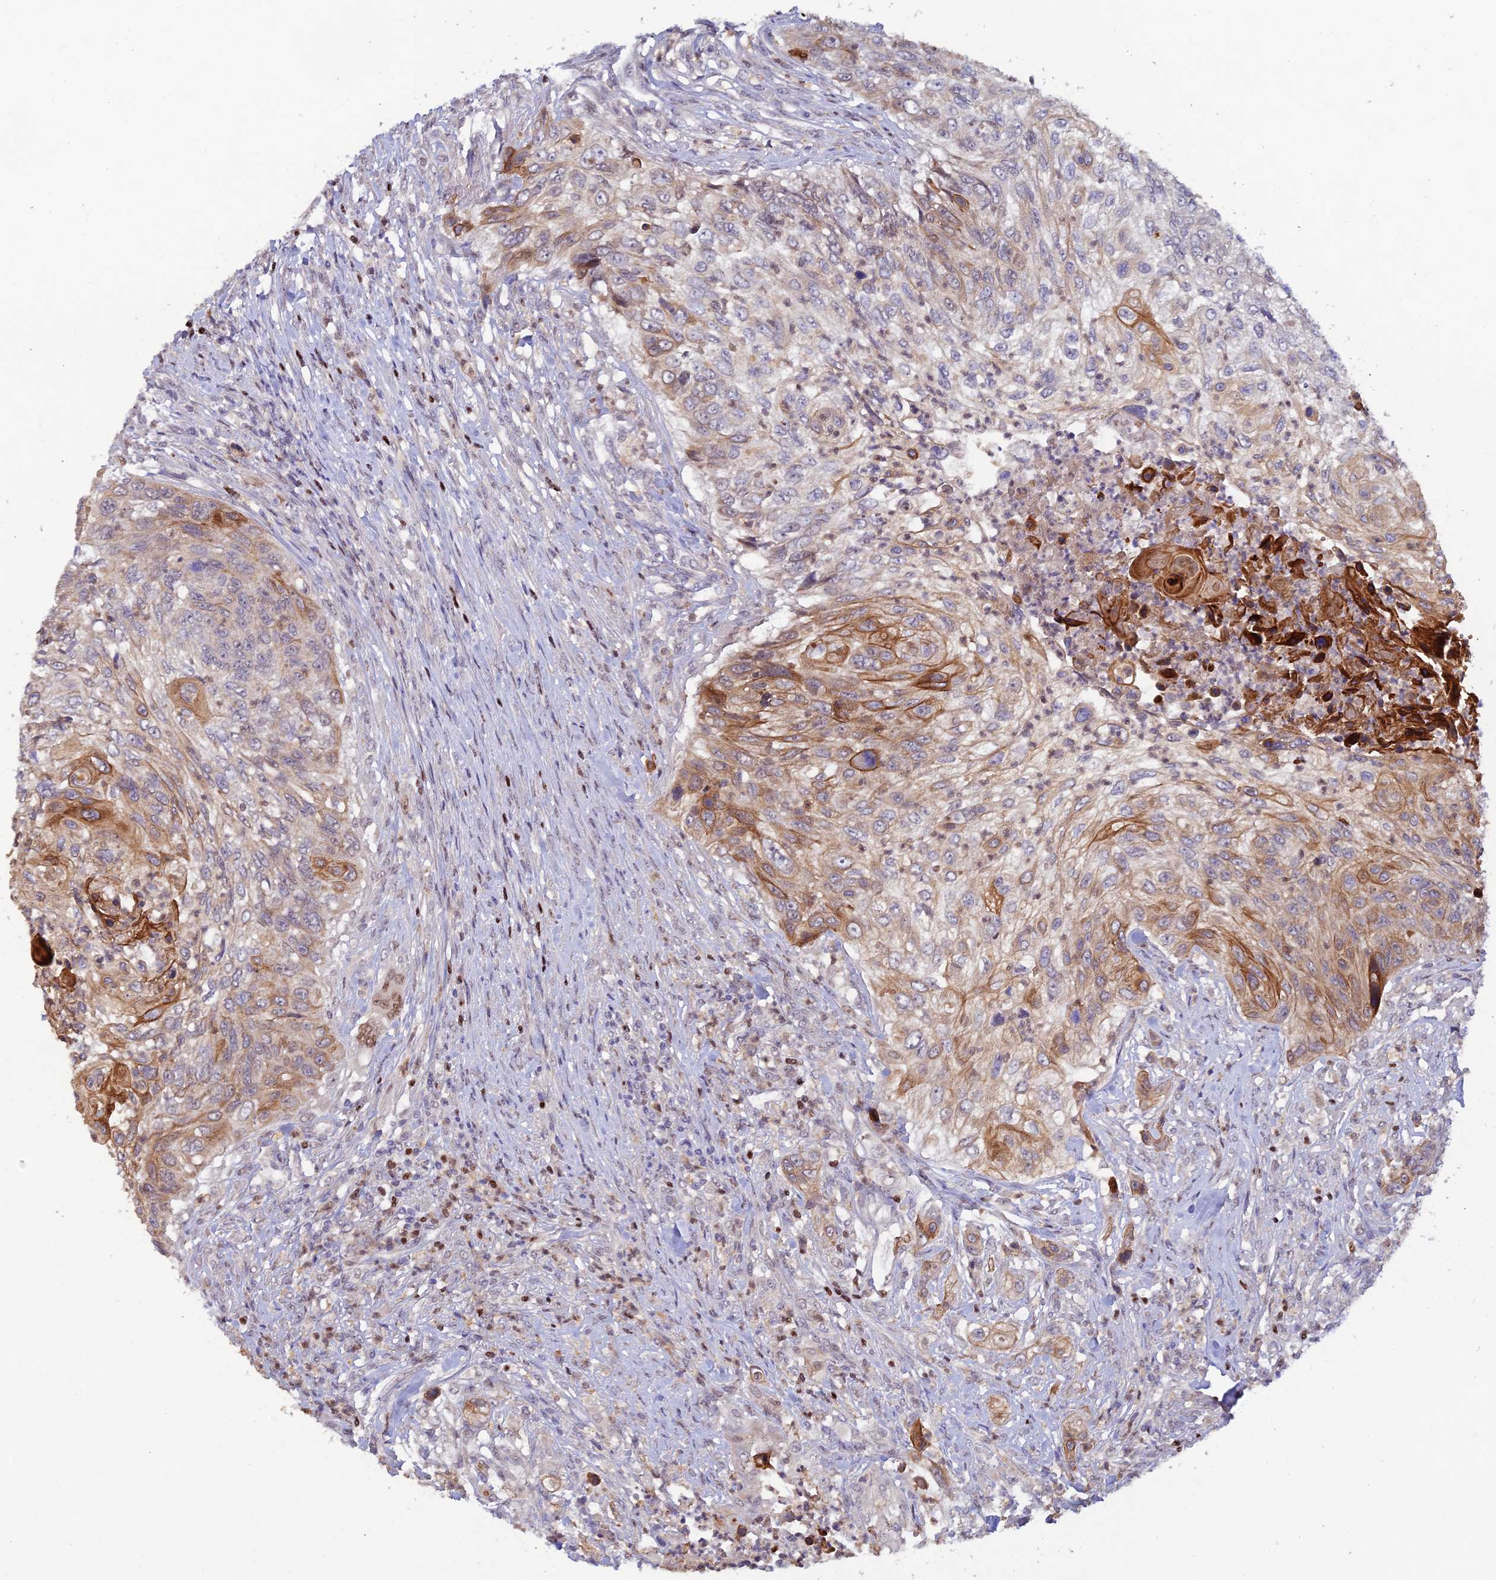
{"staining": {"intensity": "moderate", "quantity": "25%-75%", "location": "cytoplasmic/membranous"}, "tissue": "urothelial cancer", "cell_type": "Tumor cells", "image_type": "cancer", "snomed": [{"axis": "morphology", "description": "Urothelial carcinoma, High grade"}, {"axis": "topography", "description": "Urinary bladder"}], "caption": "Urothelial cancer tissue demonstrates moderate cytoplasmic/membranous expression in approximately 25%-75% of tumor cells", "gene": "FASTKD5", "patient": {"sex": "female", "age": 60}}